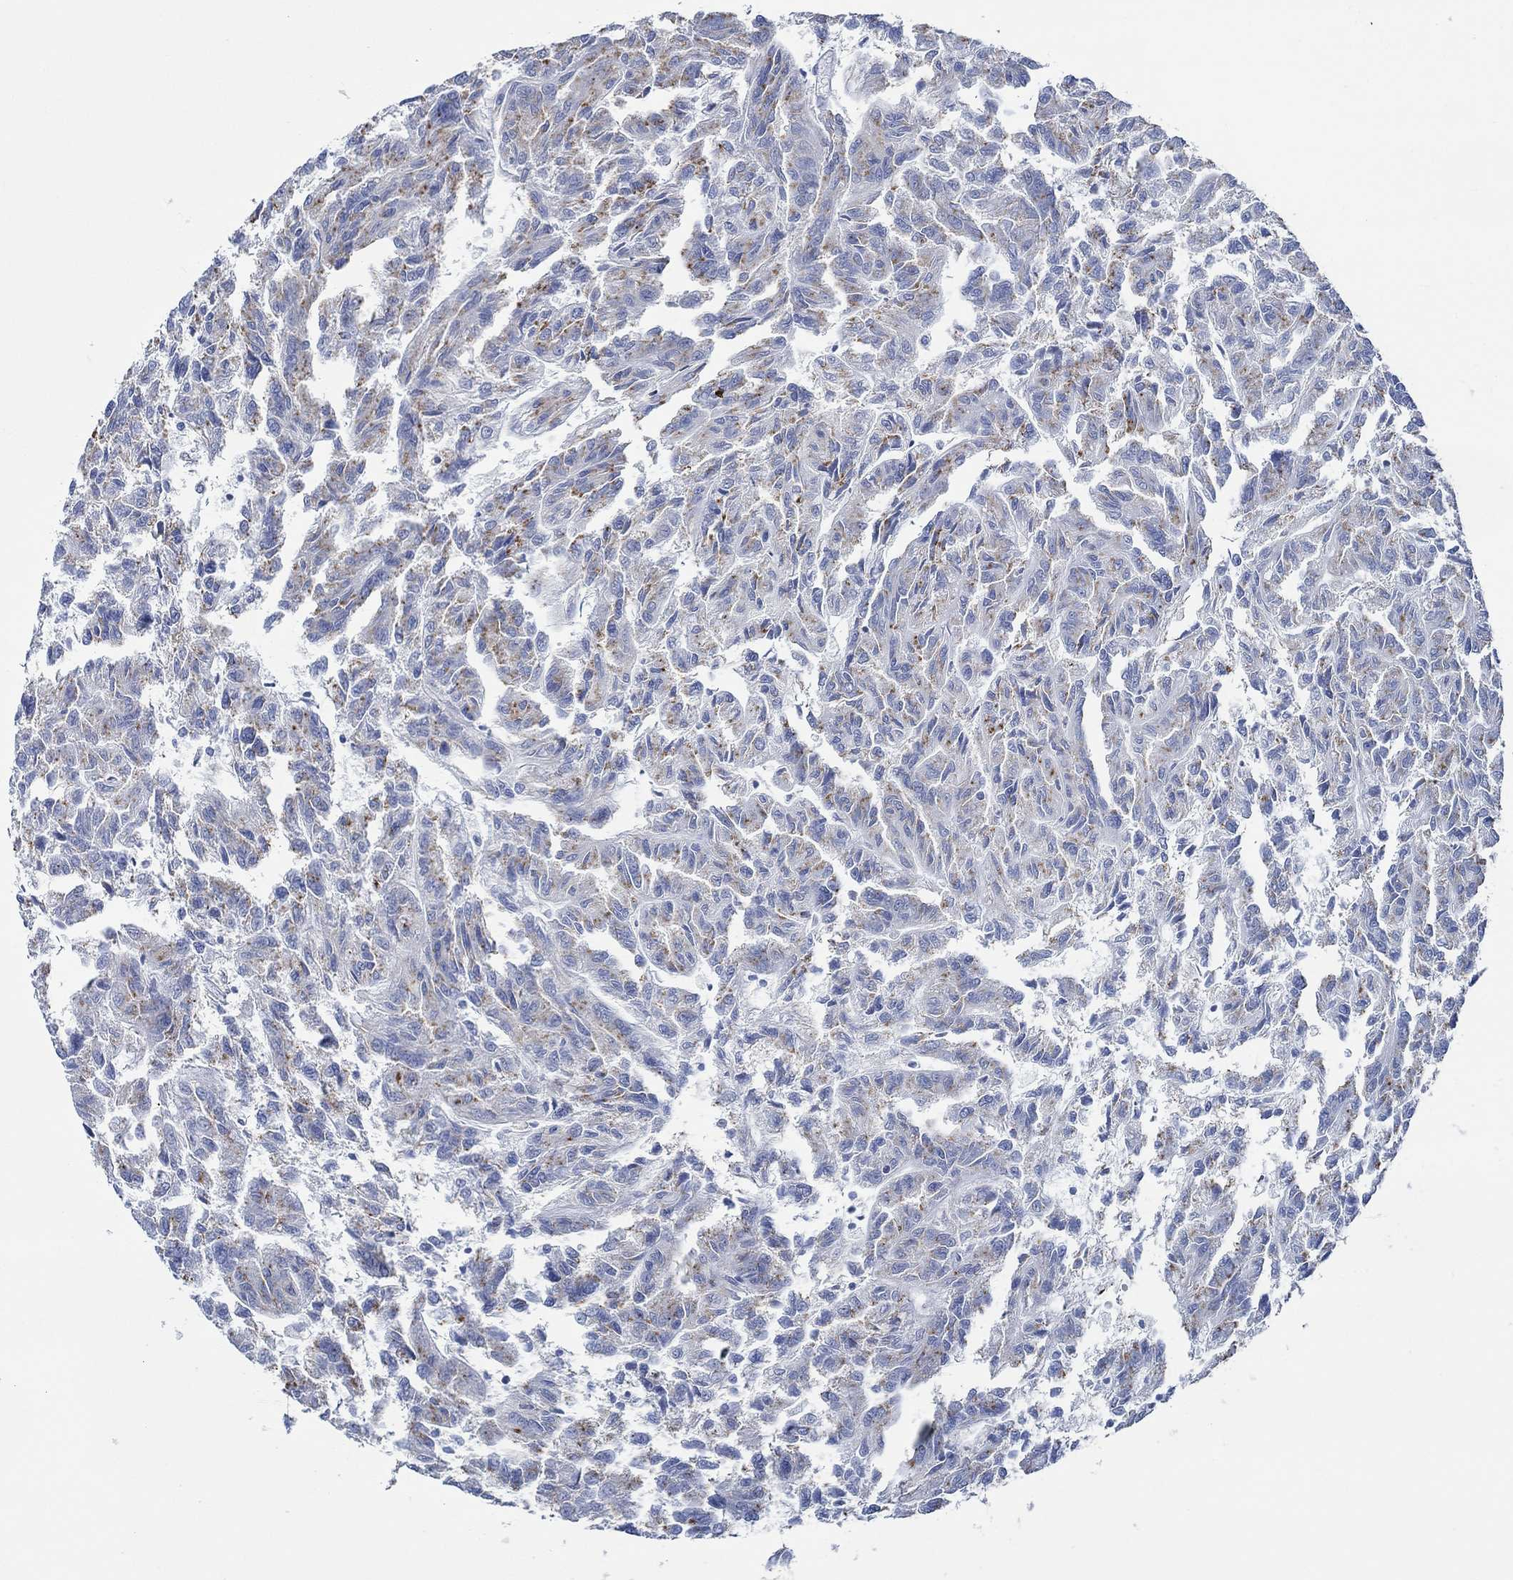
{"staining": {"intensity": "moderate", "quantity": "<25%", "location": "cytoplasmic/membranous"}, "tissue": "renal cancer", "cell_type": "Tumor cells", "image_type": "cancer", "snomed": [{"axis": "morphology", "description": "Adenocarcinoma, NOS"}, {"axis": "topography", "description": "Kidney"}], "caption": "A micrograph showing moderate cytoplasmic/membranous staining in about <25% of tumor cells in renal cancer, as visualized by brown immunohistochemical staining.", "gene": "SVEP1", "patient": {"sex": "male", "age": 79}}